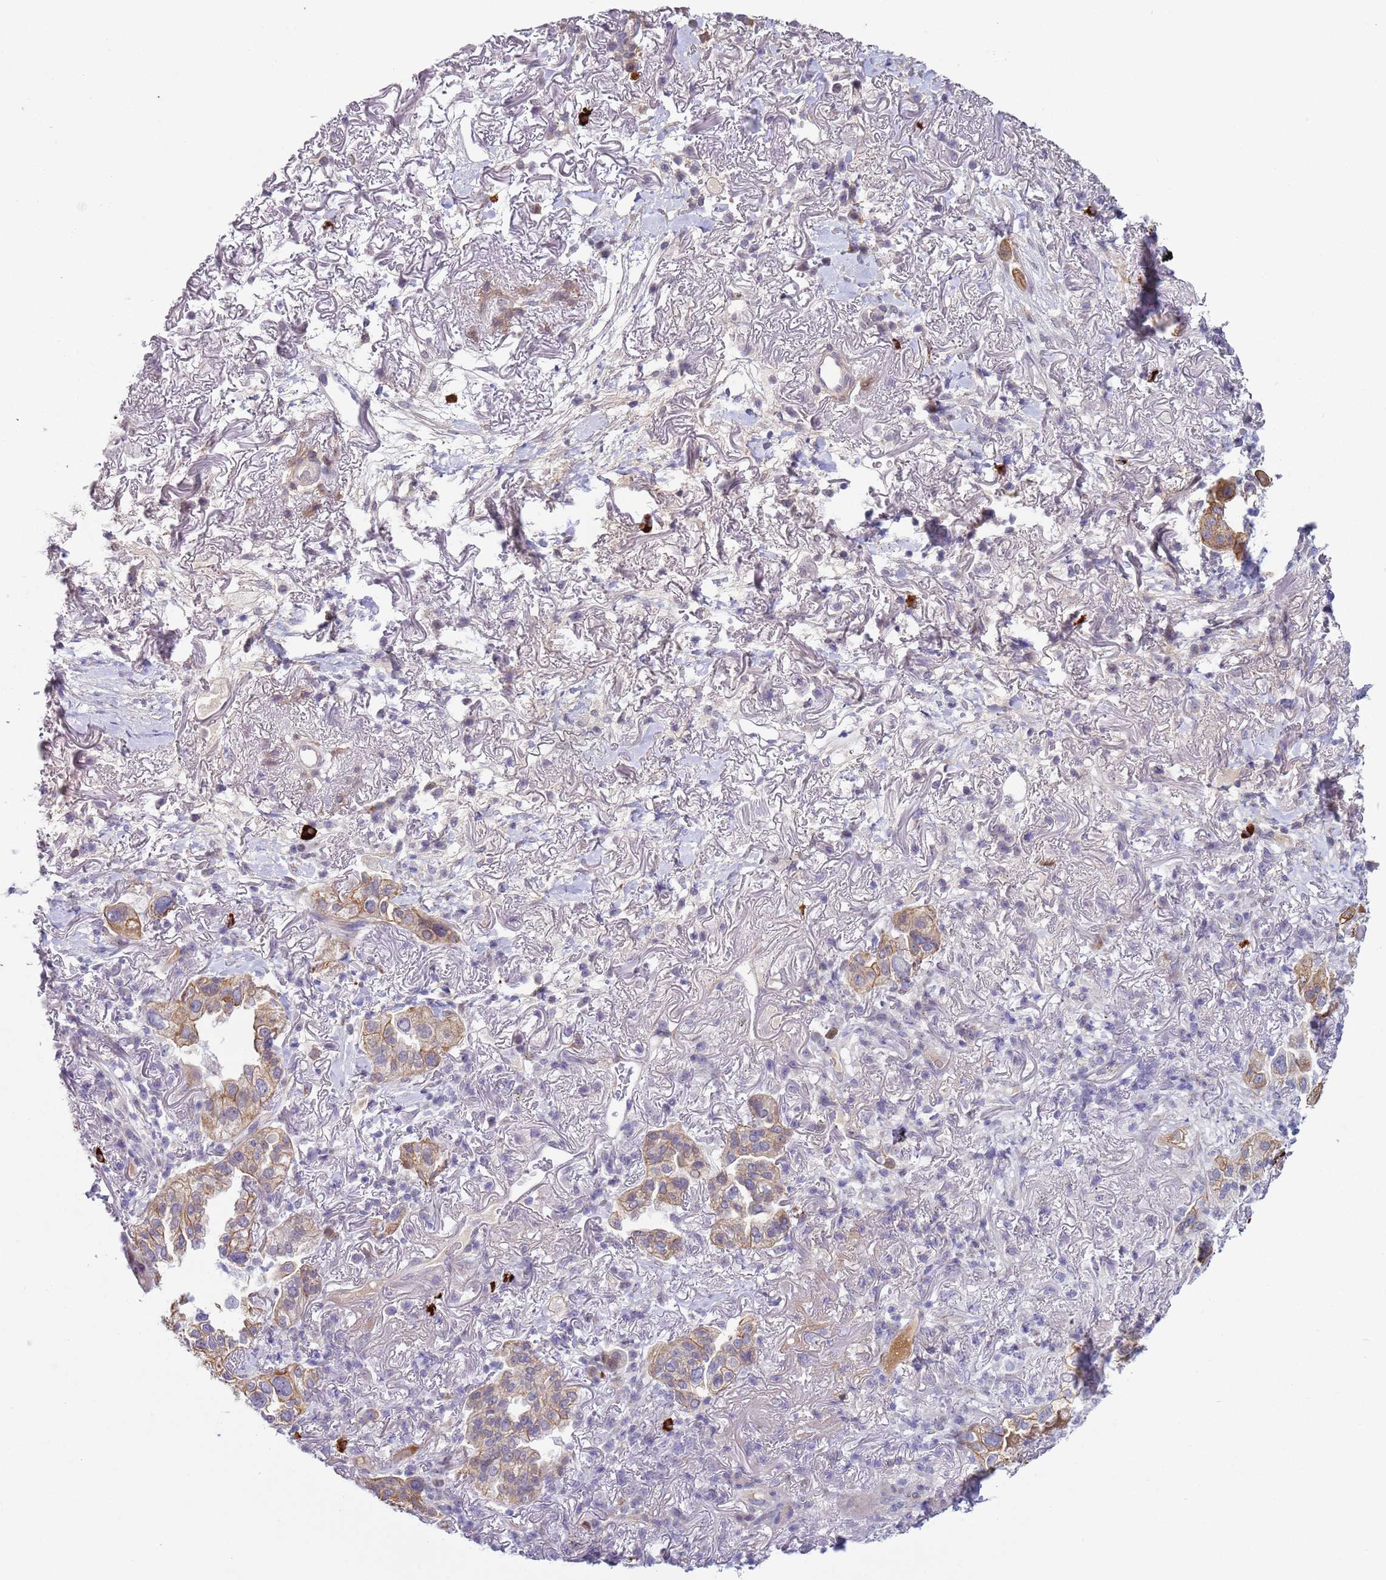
{"staining": {"intensity": "weak", "quantity": ">75%", "location": "cytoplasmic/membranous"}, "tissue": "lung cancer", "cell_type": "Tumor cells", "image_type": "cancer", "snomed": [{"axis": "morphology", "description": "Adenocarcinoma, NOS"}, {"axis": "topography", "description": "Lung"}], "caption": "Immunohistochemistry (IHC) staining of lung adenocarcinoma, which reveals low levels of weak cytoplasmic/membranous positivity in about >75% of tumor cells indicating weak cytoplasmic/membranous protein expression. The staining was performed using DAB (3,3'-diaminobenzidine) (brown) for protein detection and nuclei were counterstained in hematoxylin (blue).", "gene": "NPAP1", "patient": {"sex": "female", "age": 69}}